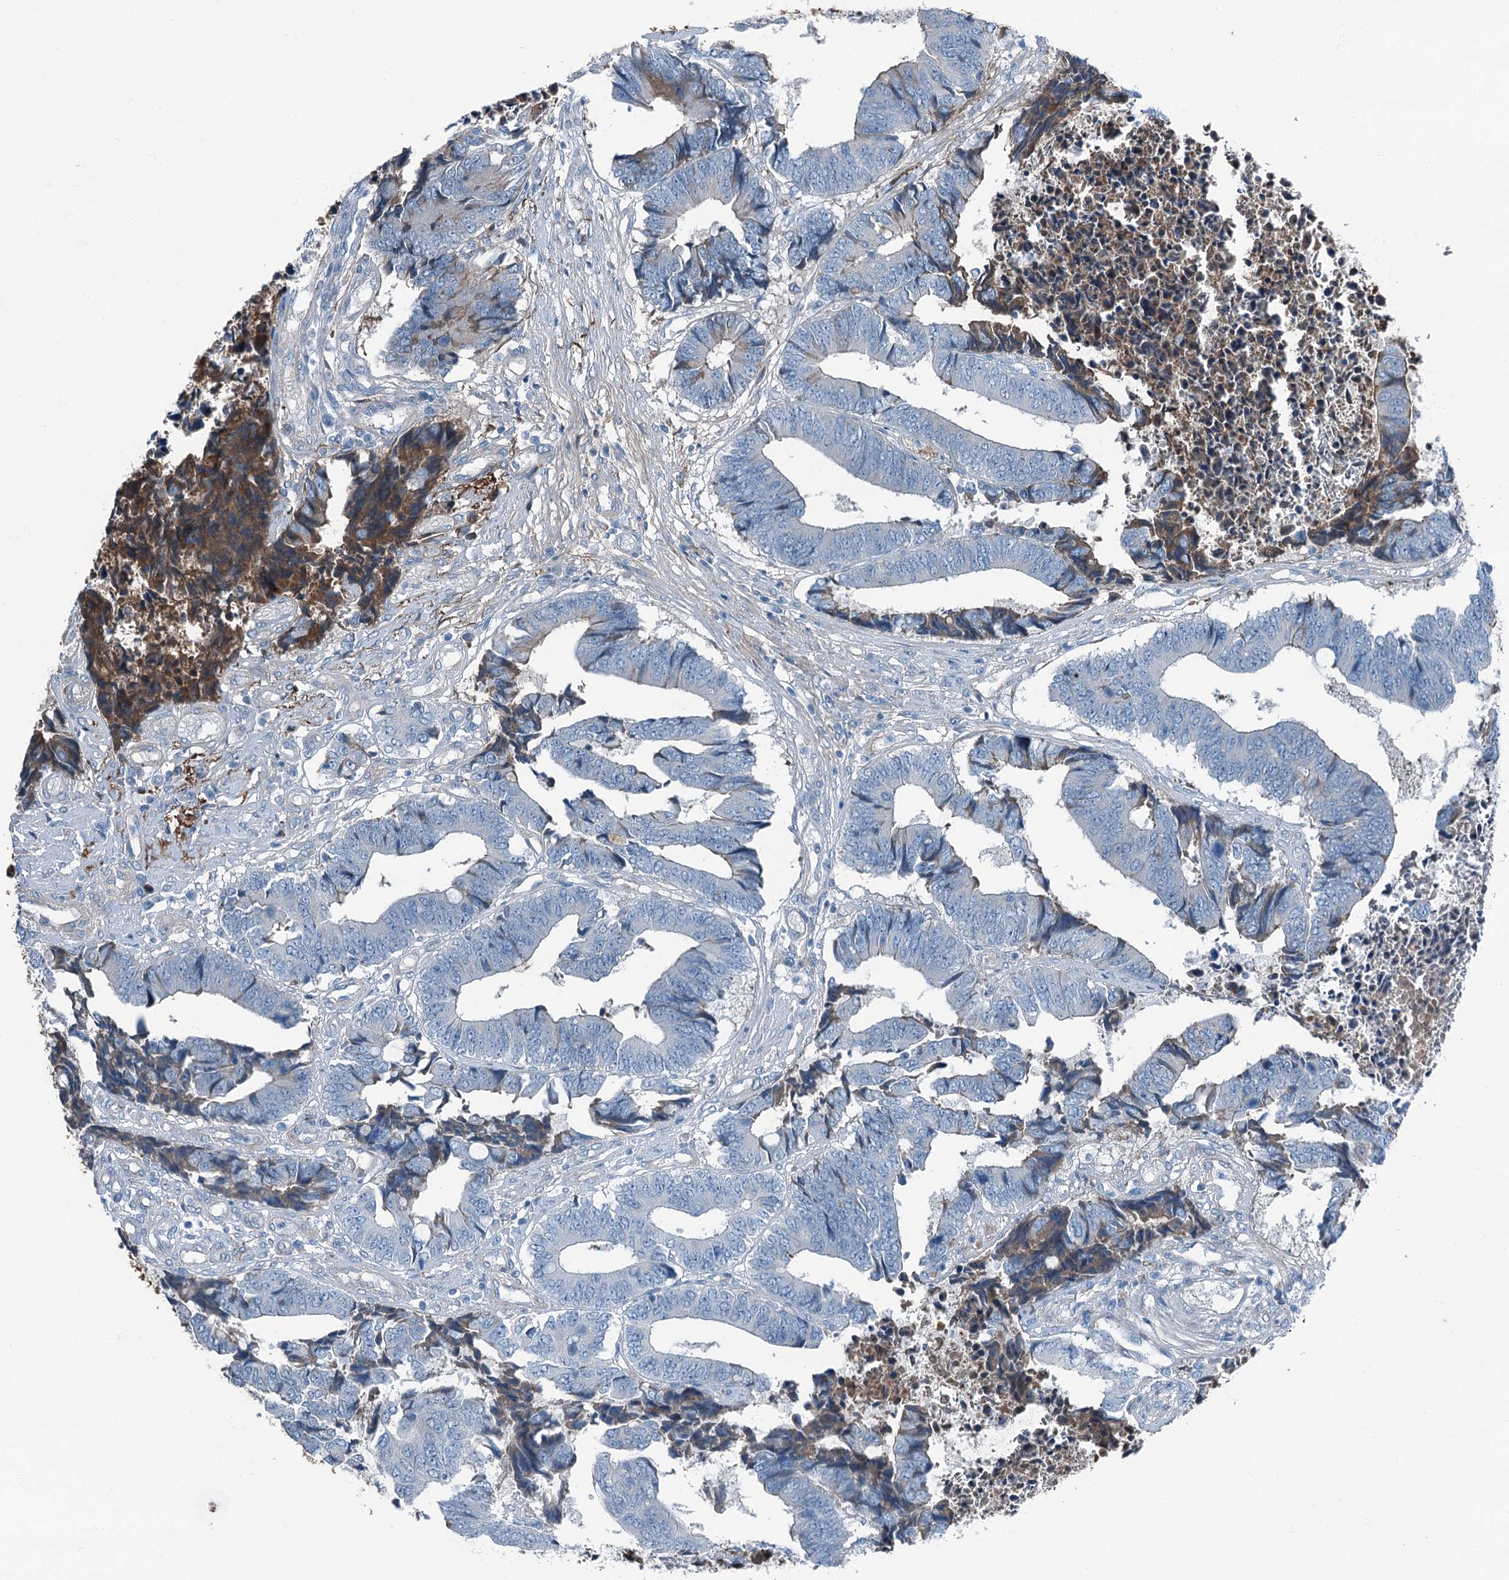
{"staining": {"intensity": "negative", "quantity": "none", "location": "none"}, "tissue": "colorectal cancer", "cell_type": "Tumor cells", "image_type": "cancer", "snomed": [{"axis": "morphology", "description": "Adenocarcinoma, NOS"}, {"axis": "topography", "description": "Rectum"}], "caption": "Tumor cells are negative for protein expression in human colorectal cancer.", "gene": "AXL", "patient": {"sex": "male", "age": 84}}